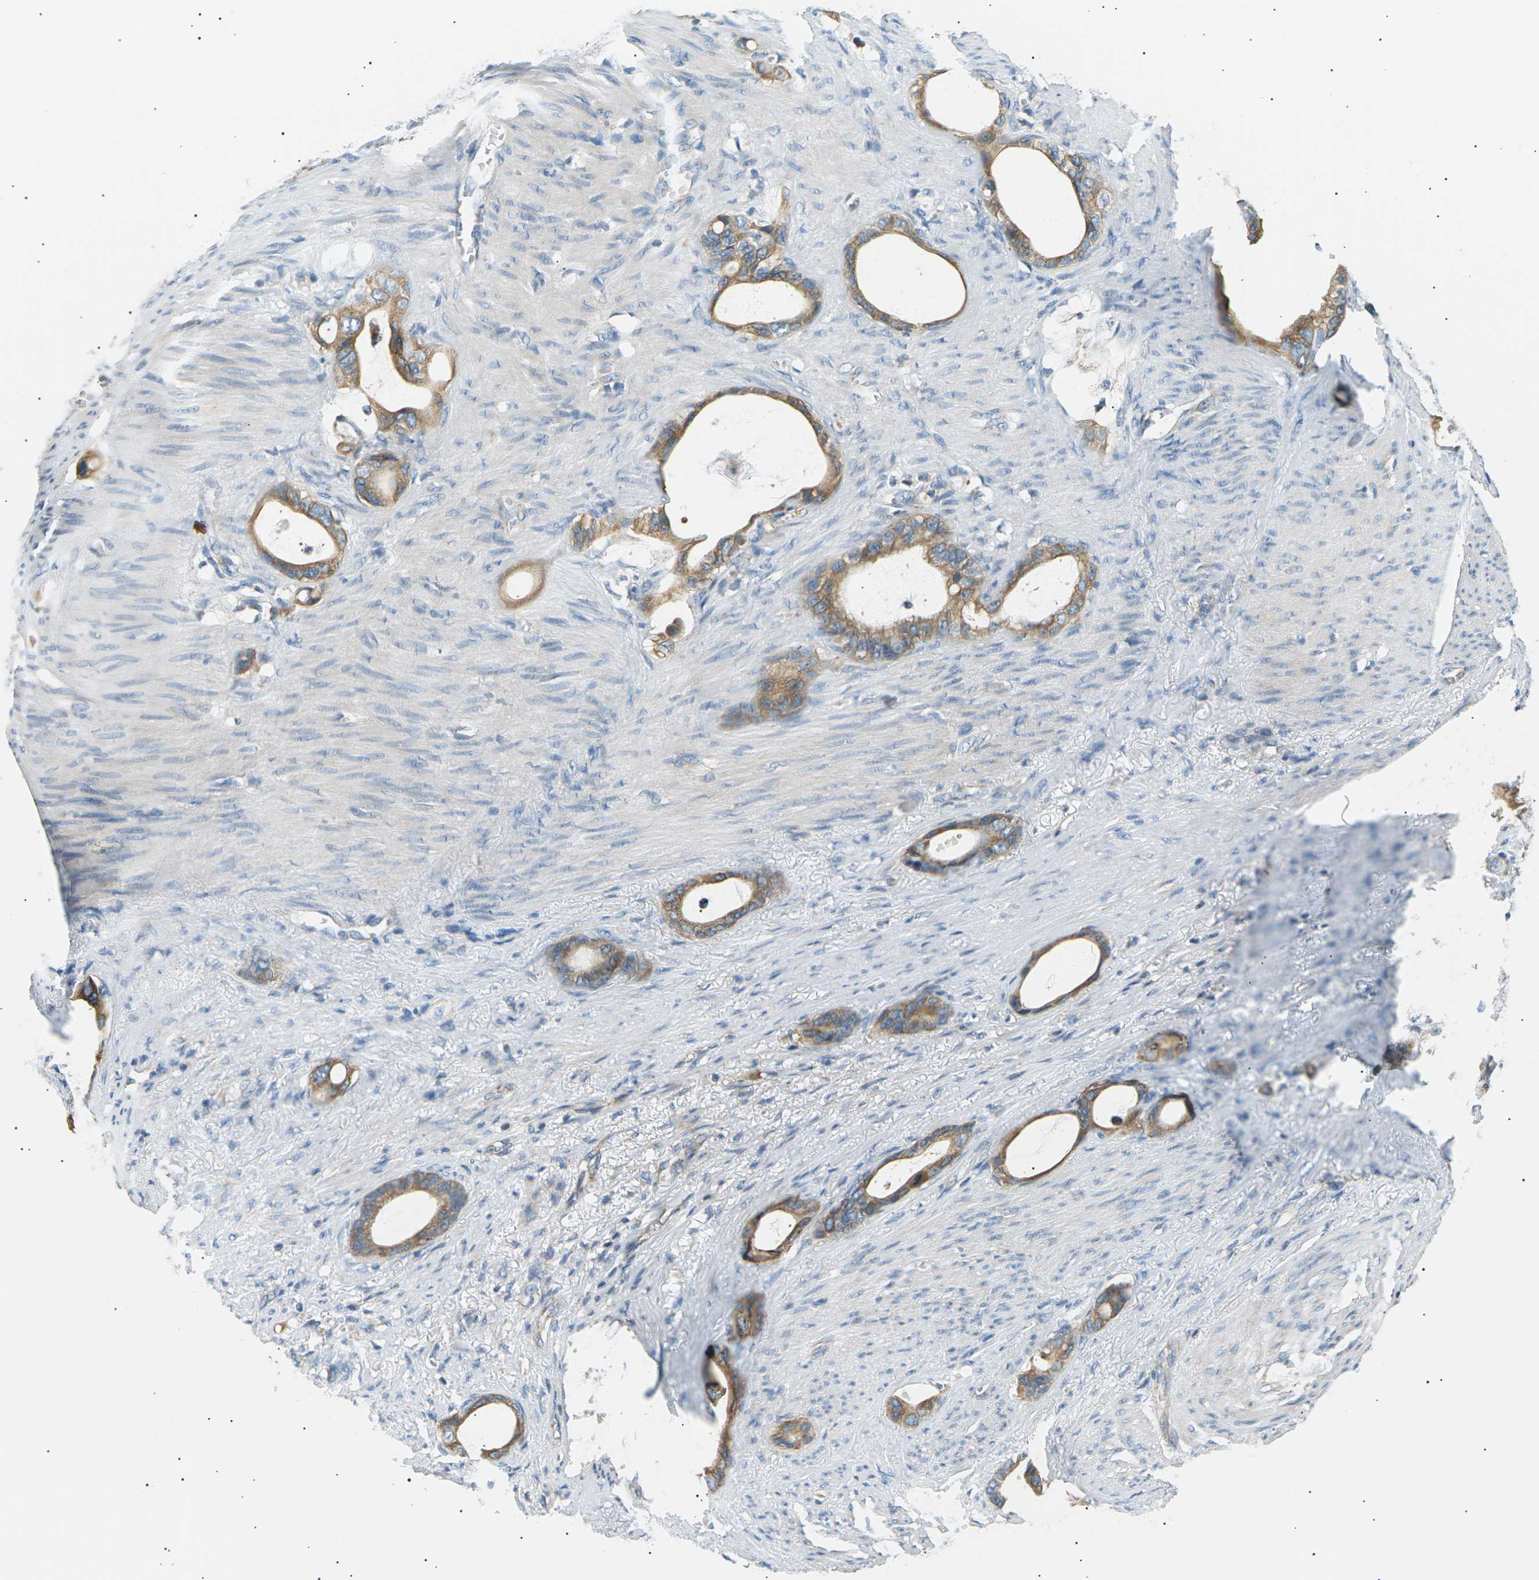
{"staining": {"intensity": "moderate", "quantity": ">75%", "location": "cytoplasmic/membranous"}, "tissue": "stomach cancer", "cell_type": "Tumor cells", "image_type": "cancer", "snomed": [{"axis": "morphology", "description": "Adenocarcinoma, NOS"}, {"axis": "topography", "description": "Stomach"}], "caption": "Immunohistochemical staining of human stomach cancer (adenocarcinoma) shows medium levels of moderate cytoplasmic/membranous expression in about >75% of tumor cells. The staining was performed using DAB (3,3'-diaminobenzidine), with brown indicating positive protein expression. Nuclei are stained blue with hematoxylin.", "gene": "TBC1D8", "patient": {"sex": "female", "age": 75}}